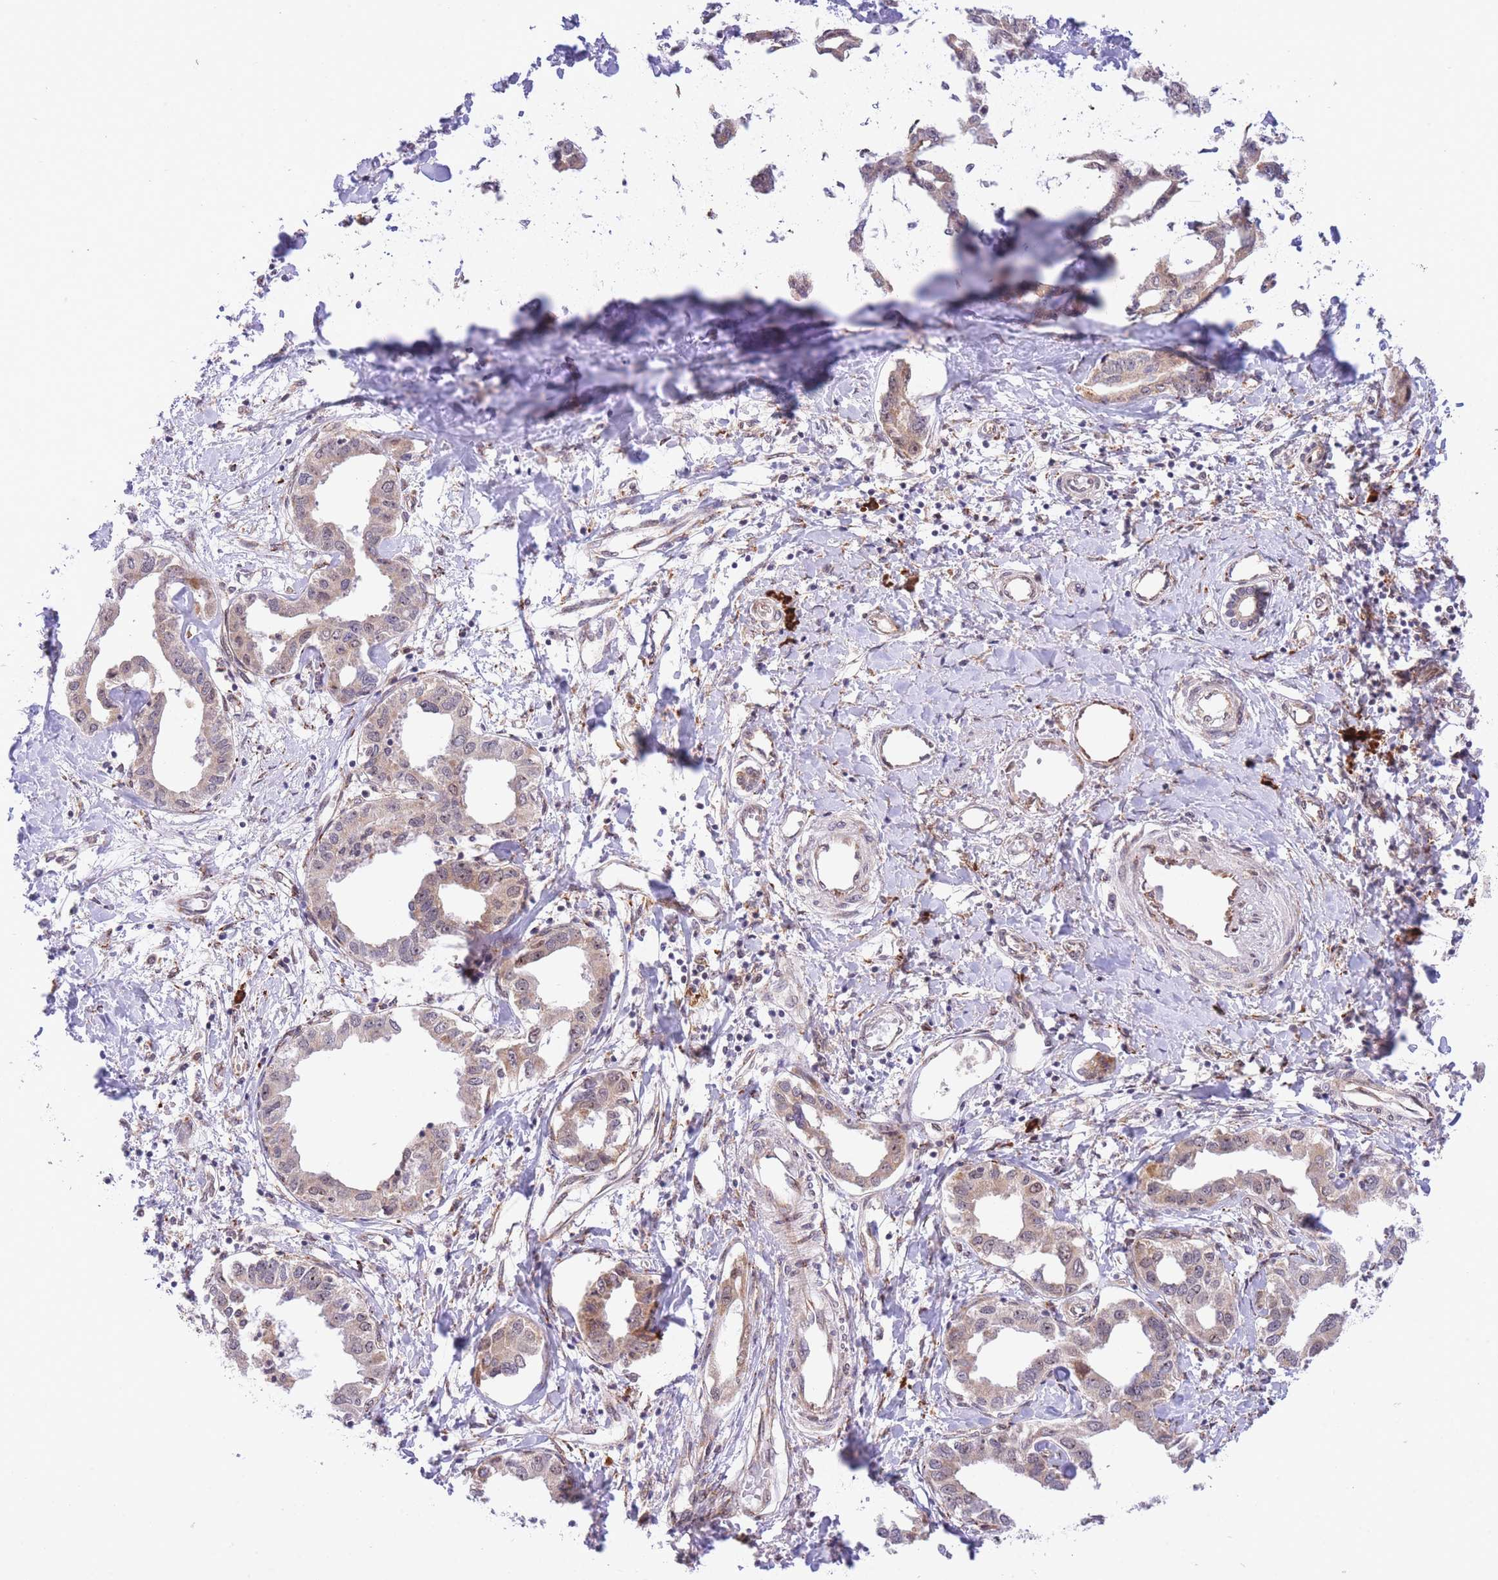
{"staining": {"intensity": "moderate", "quantity": ">75%", "location": "cytoplasmic/membranous,nuclear"}, "tissue": "liver cancer", "cell_type": "Tumor cells", "image_type": "cancer", "snomed": [{"axis": "morphology", "description": "Cholangiocarcinoma"}, {"axis": "topography", "description": "Liver"}], "caption": "Immunohistochemical staining of human liver cancer reveals medium levels of moderate cytoplasmic/membranous and nuclear expression in about >75% of tumor cells.", "gene": "EXOSC8", "patient": {"sex": "male", "age": 59}}